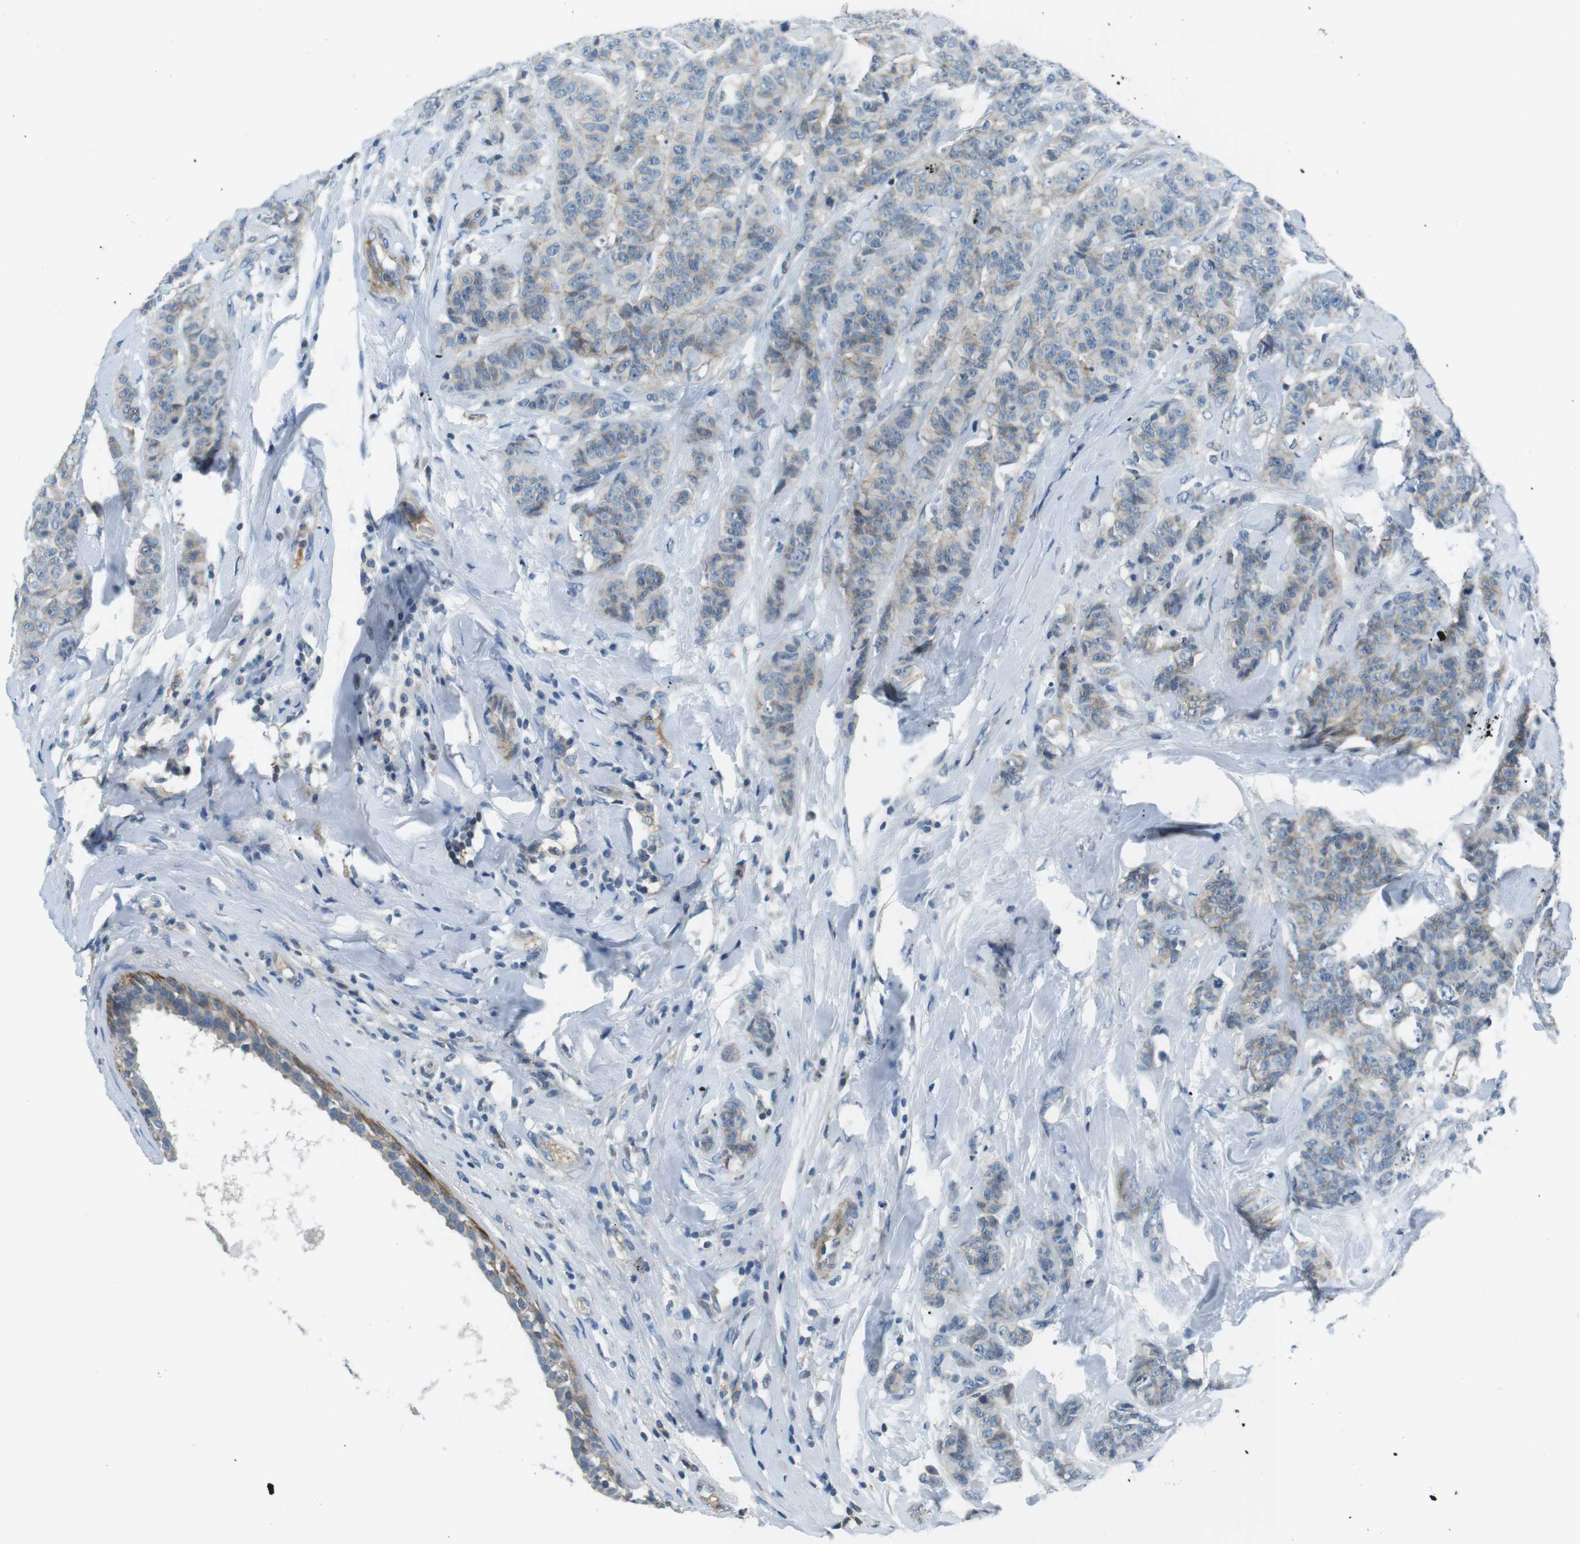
{"staining": {"intensity": "weak", "quantity": "<25%", "location": "cytoplasmic/membranous"}, "tissue": "breast cancer", "cell_type": "Tumor cells", "image_type": "cancer", "snomed": [{"axis": "morphology", "description": "Normal tissue, NOS"}, {"axis": "morphology", "description": "Duct carcinoma"}, {"axis": "topography", "description": "Breast"}], "caption": "This is an immunohistochemistry (IHC) photomicrograph of human breast cancer (intraductal carcinoma). There is no staining in tumor cells.", "gene": "ARVCF", "patient": {"sex": "female", "age": 40}}